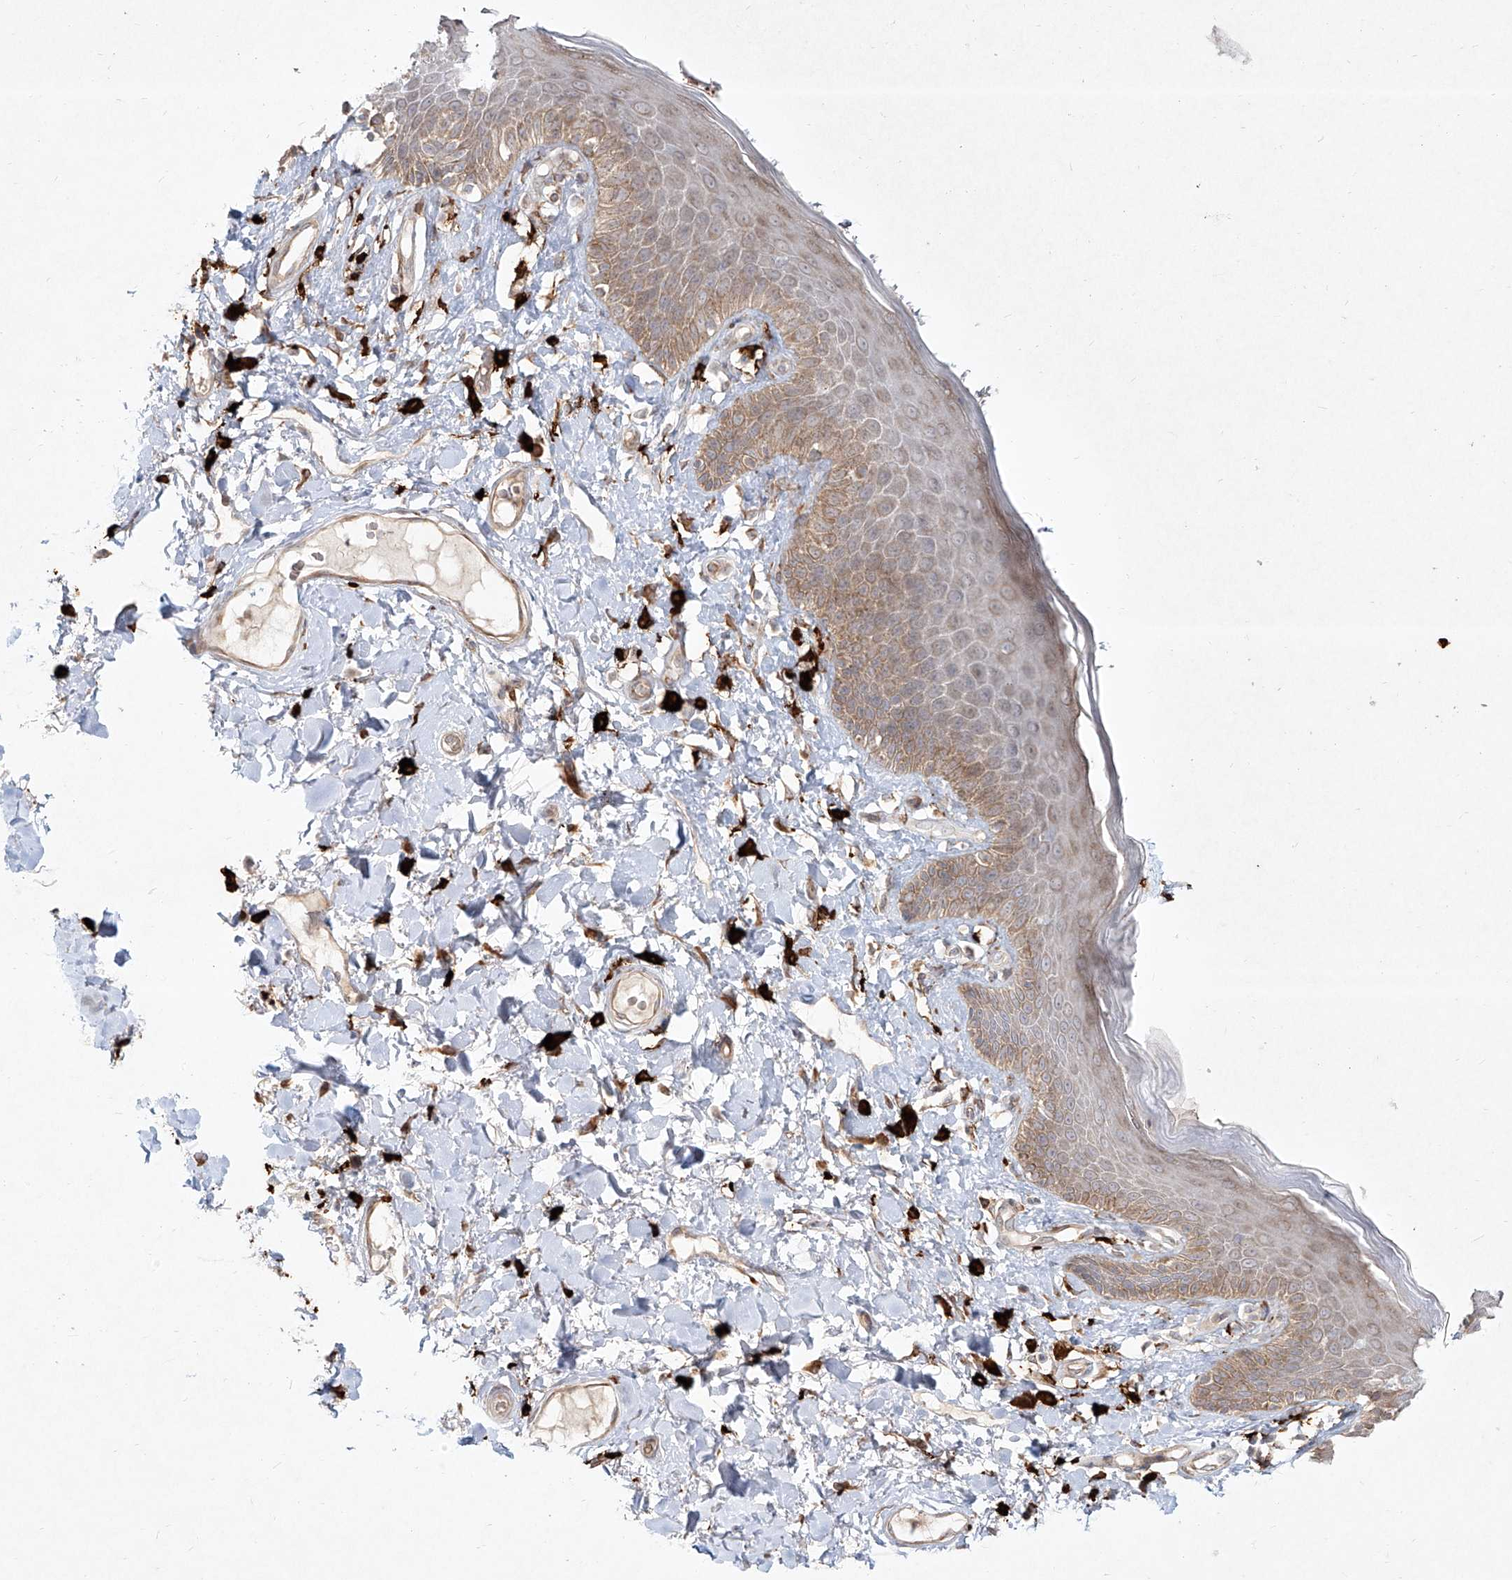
{"staining": {"intensity": "moderate", "quantity": "25%-75%", "location": "cytoplasmic/membranous"}, "tissue": "skin", "cell_type": "Epidermal cells", "image_type": "normal", "snomed": [{"axis": "morphology", "description": "Normal tissue, NOS"}, {"axis": "topography", "description": "Anal"}], "caption": "Skin stained with a brown dye demonstrates moderate cytoplasmic/membranous positive staining in about 25%-75% of epidermal cells.", "gene": "CD209", "patient": {"sex": "female", "age": 78}}